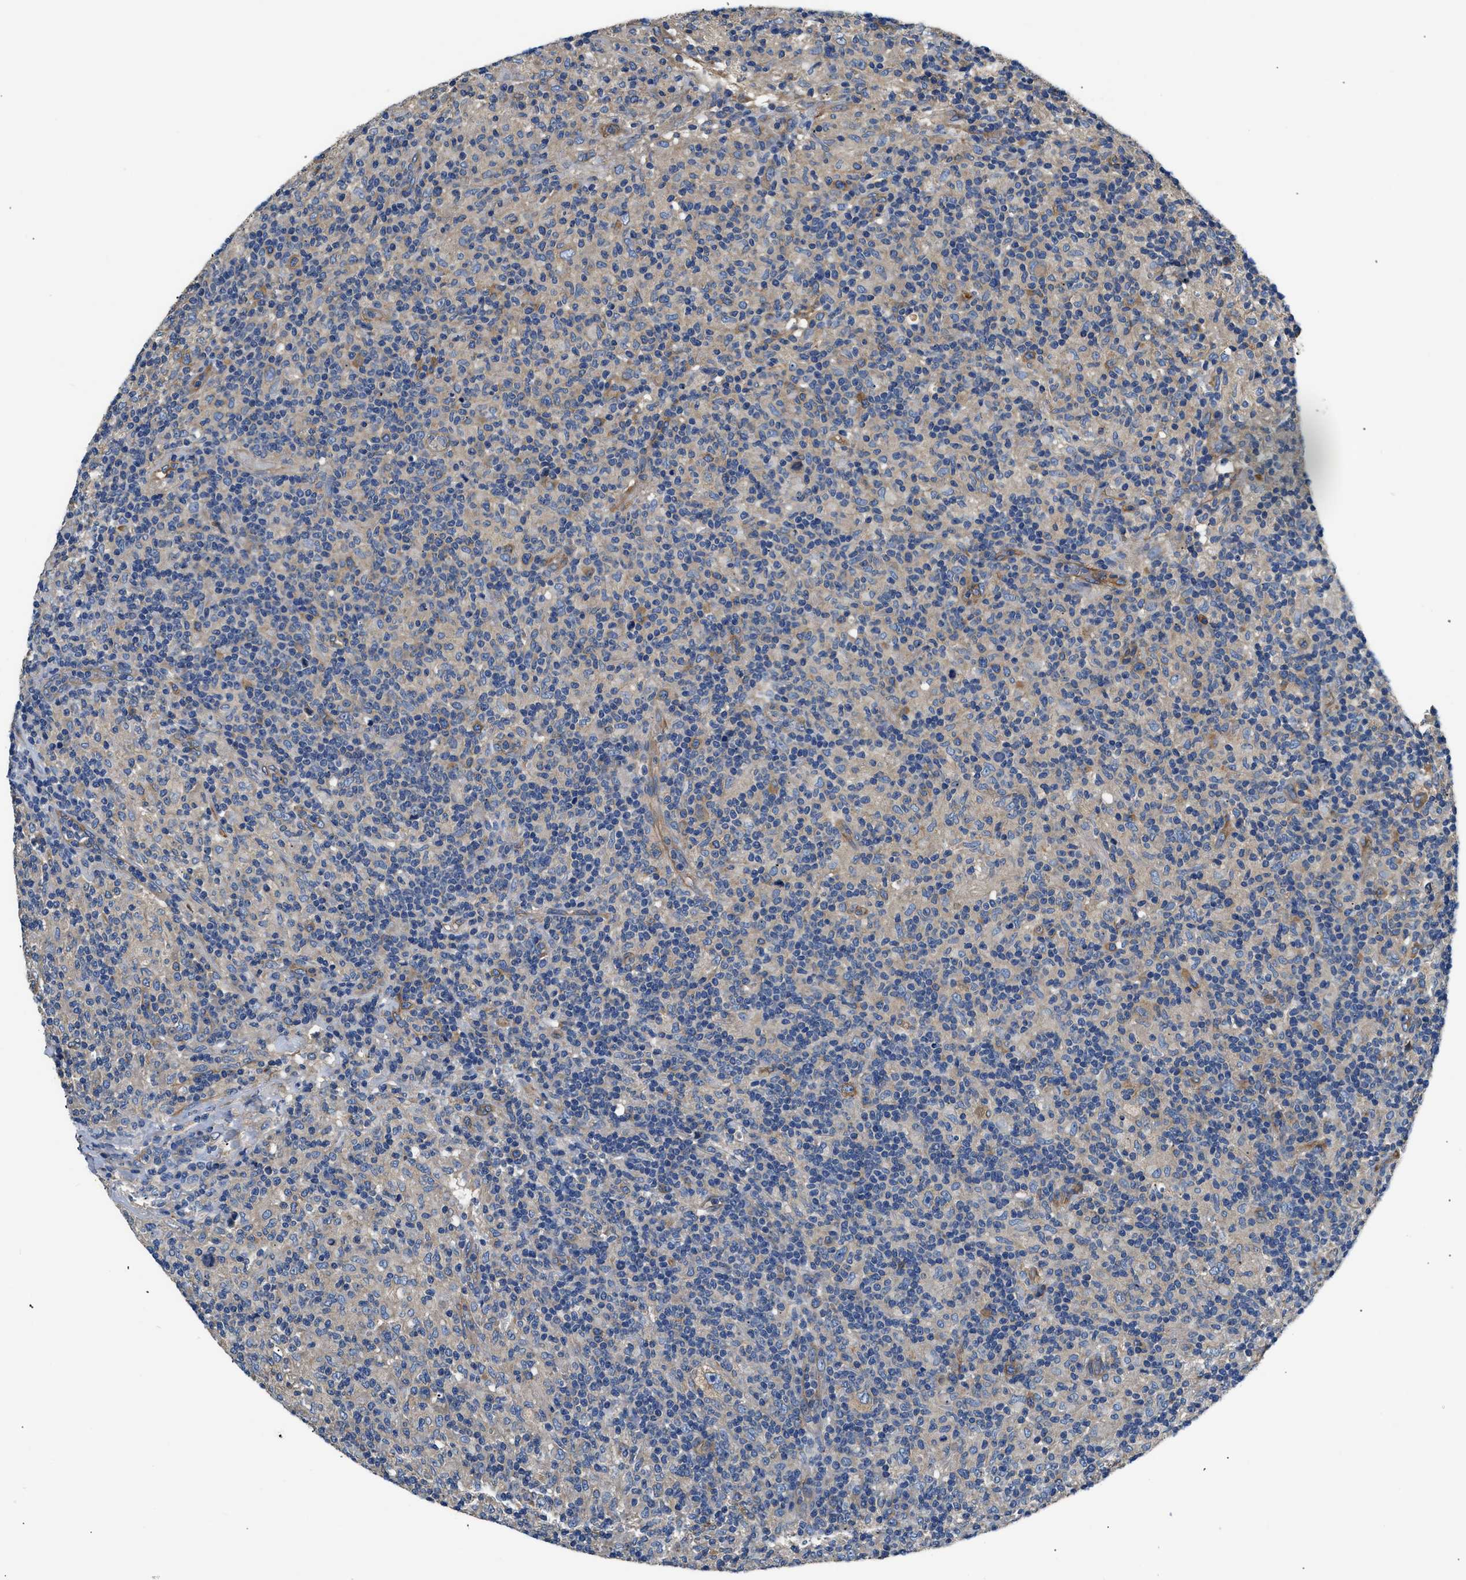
{"staining": {"intensity": "weak", "quantity": ">75%", "location": "cytoplasmic/membranous"}, "tissue": "lymphoma", "cell_type": "Tumor cells", "image_type": "cancer", "snomed": [{"axis": "morphology", "description": "Hodgkin's disease, NOS"}, {"axis": "topography", "description": "Lymph node"}], "caption": "Immunohistochemistry (IHC) staining of lymphoma, which demonstrates low levels of weak cytoplasmic/membranous positivity in approximately >75% of tumor cells indicating weak cytoplasmic/membranous protein positivity. The staining was performed using DAB (brown) for protein detection and nuclei were counterstained in hematoxylin (blue).", "gene": "CSDE1", "patient": {"sex": "male", "age": 70}}